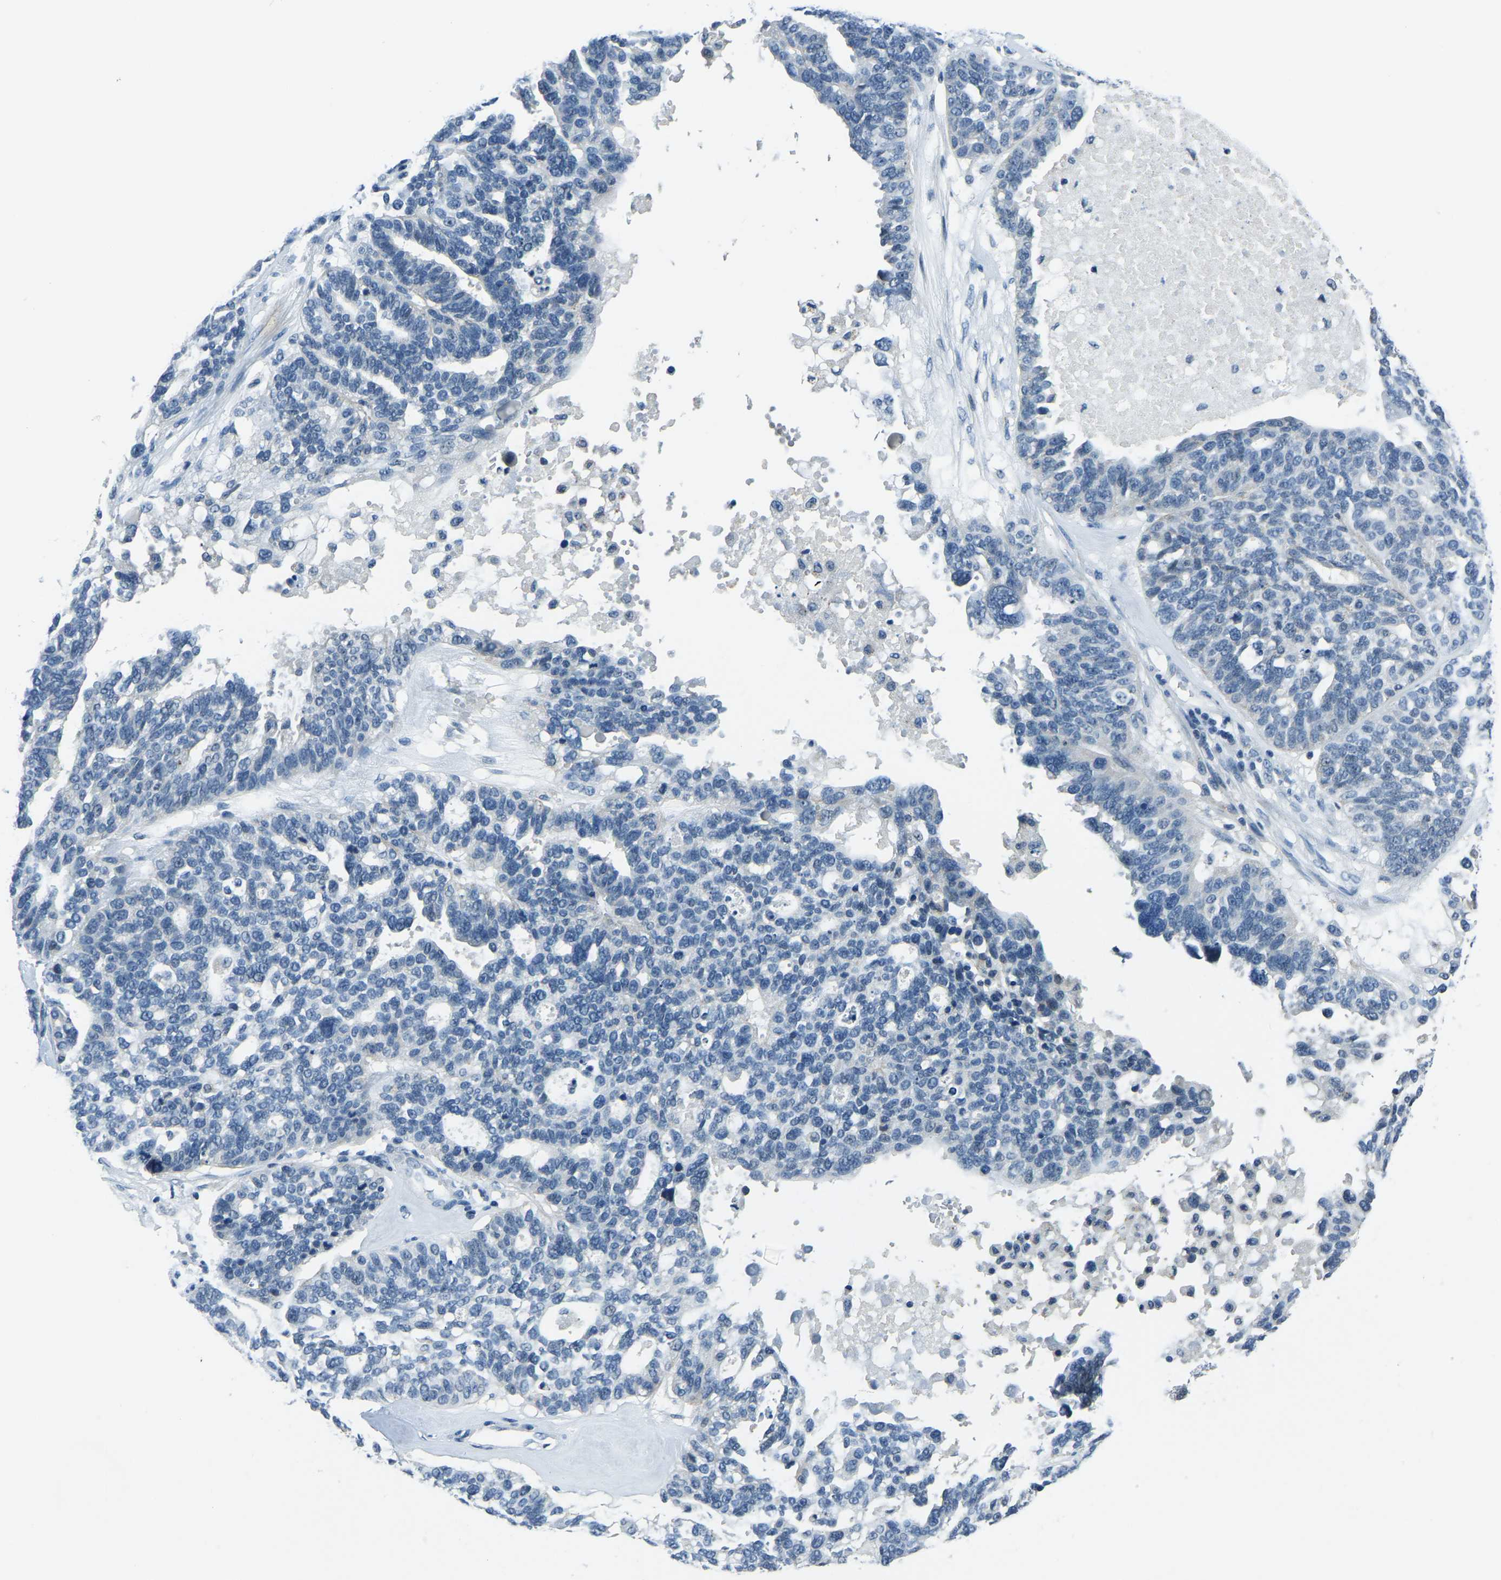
{"staining": {"intensity": "negative", "quantity": "none", "location": "none"}, "tissue": "ovarian cancer", "cell_type": "Tumor cells", "image_type": "cancer", "snomed": [{"axis": "morphology", "description": "Cystadenocarcinoma, serous, NOS"}, {"axis": "topography", "description": "Ovary"}], "caption": "An IHC image of ovarian cancer (serous cystadenocarcinoma) is shown. There is no staining in tumor cells of ovarian cancer (serous cystadenocarcinoma).", "gene": "RRP1", "patient": {"sex": "female", "age": 59}}